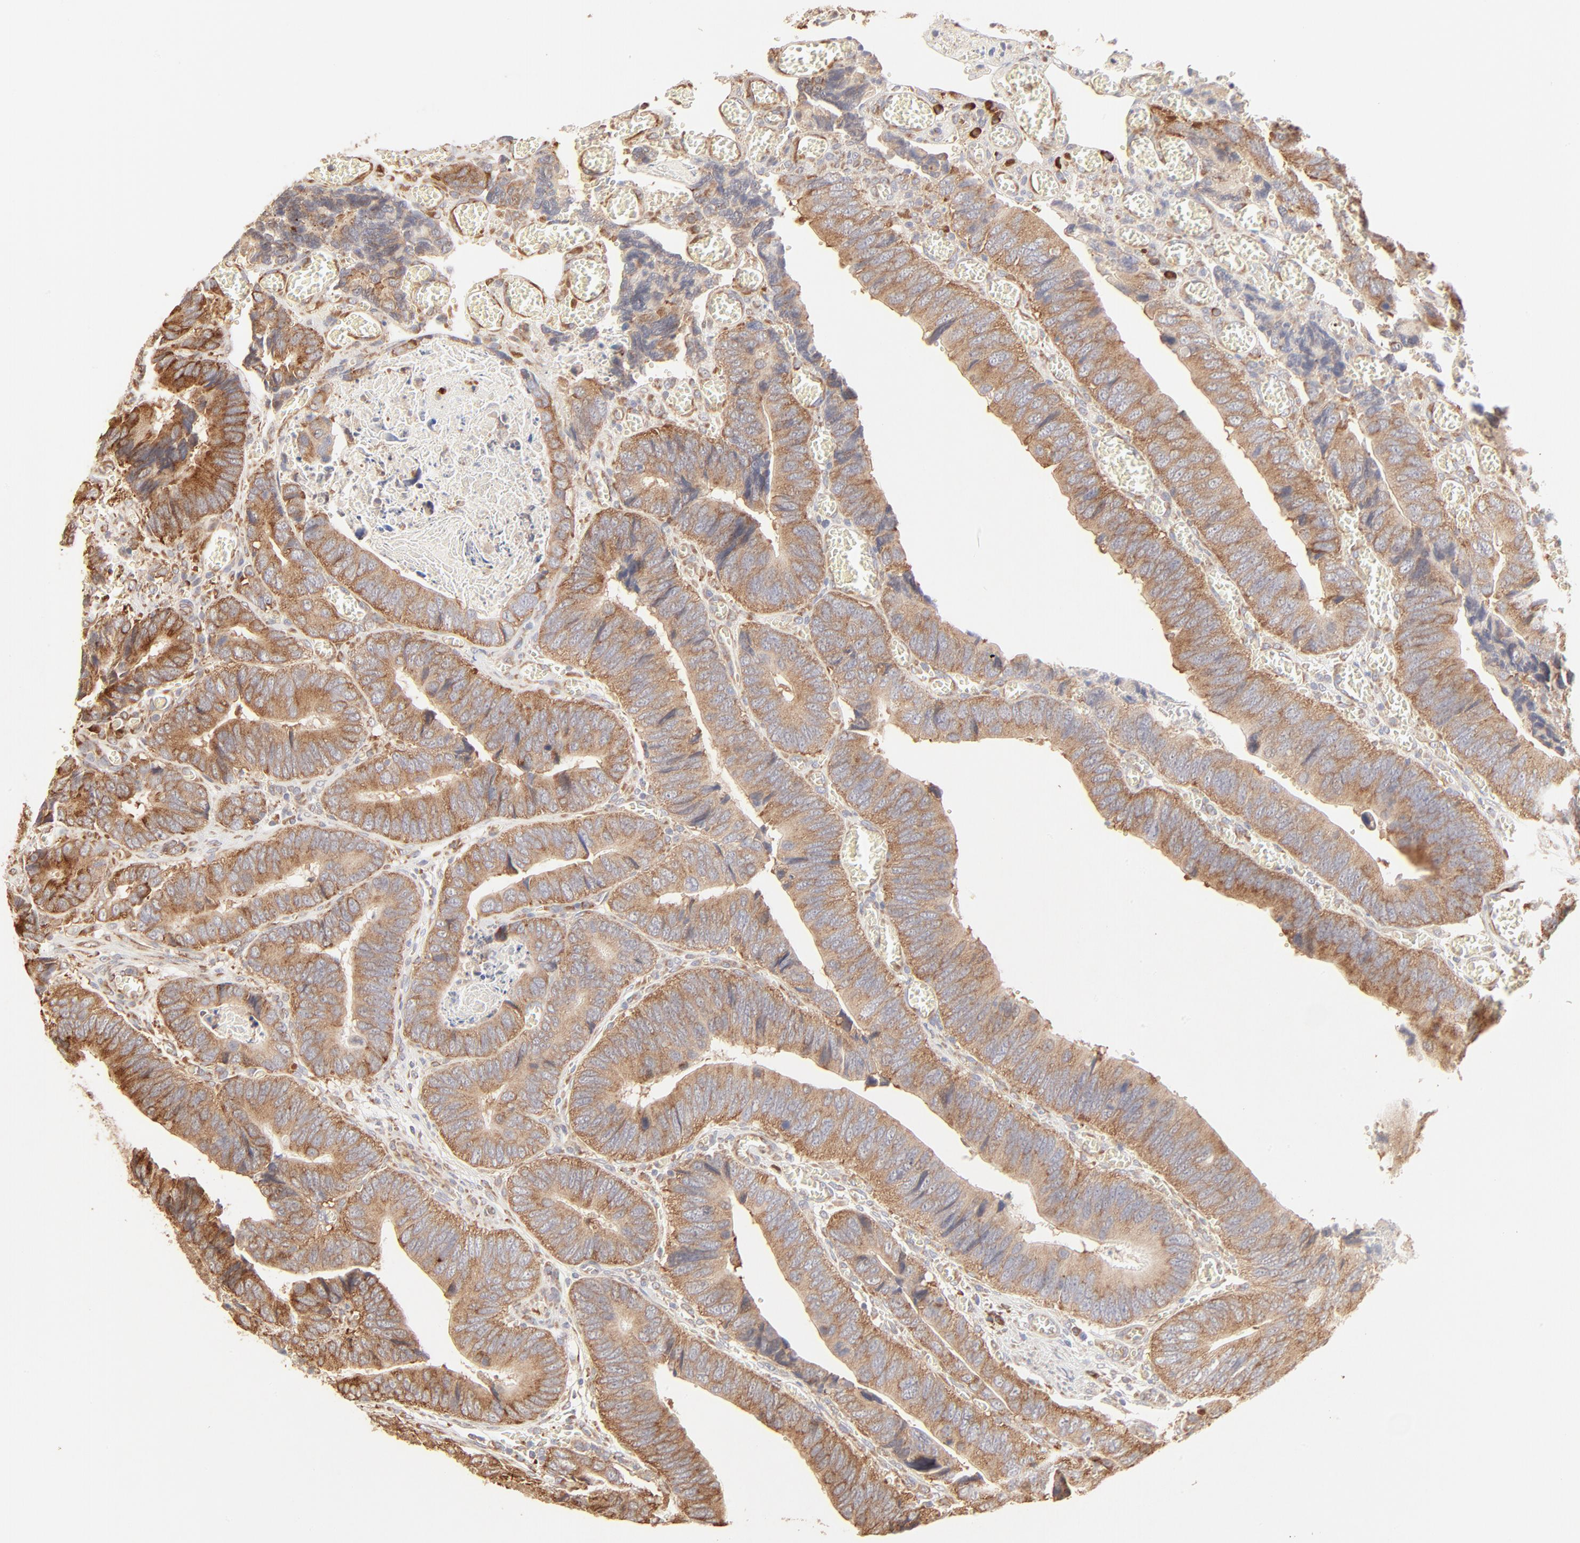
{"staining": {"intensity": "moderate", "quantity": ">75%", "location": "cytoplasmic/membranous"}, "tissue": "colorectal cancer", "cell_type": "Tumor cells", "image_type": "cancer", "snomed": [{"axis": "morphology", "description": "Adenocarcinoma, NOS"}, {"axis": "topography", "description": "Colon"}], "caption": "Adenocarcinoma (colorectal) tissue shows moderate cytoplasmic/membranous positivity in about >75% of tumor cells, visualized by immunohistochemistry.", "gene": "RPS20", "patient": {"sex": "male", "age": 72}}